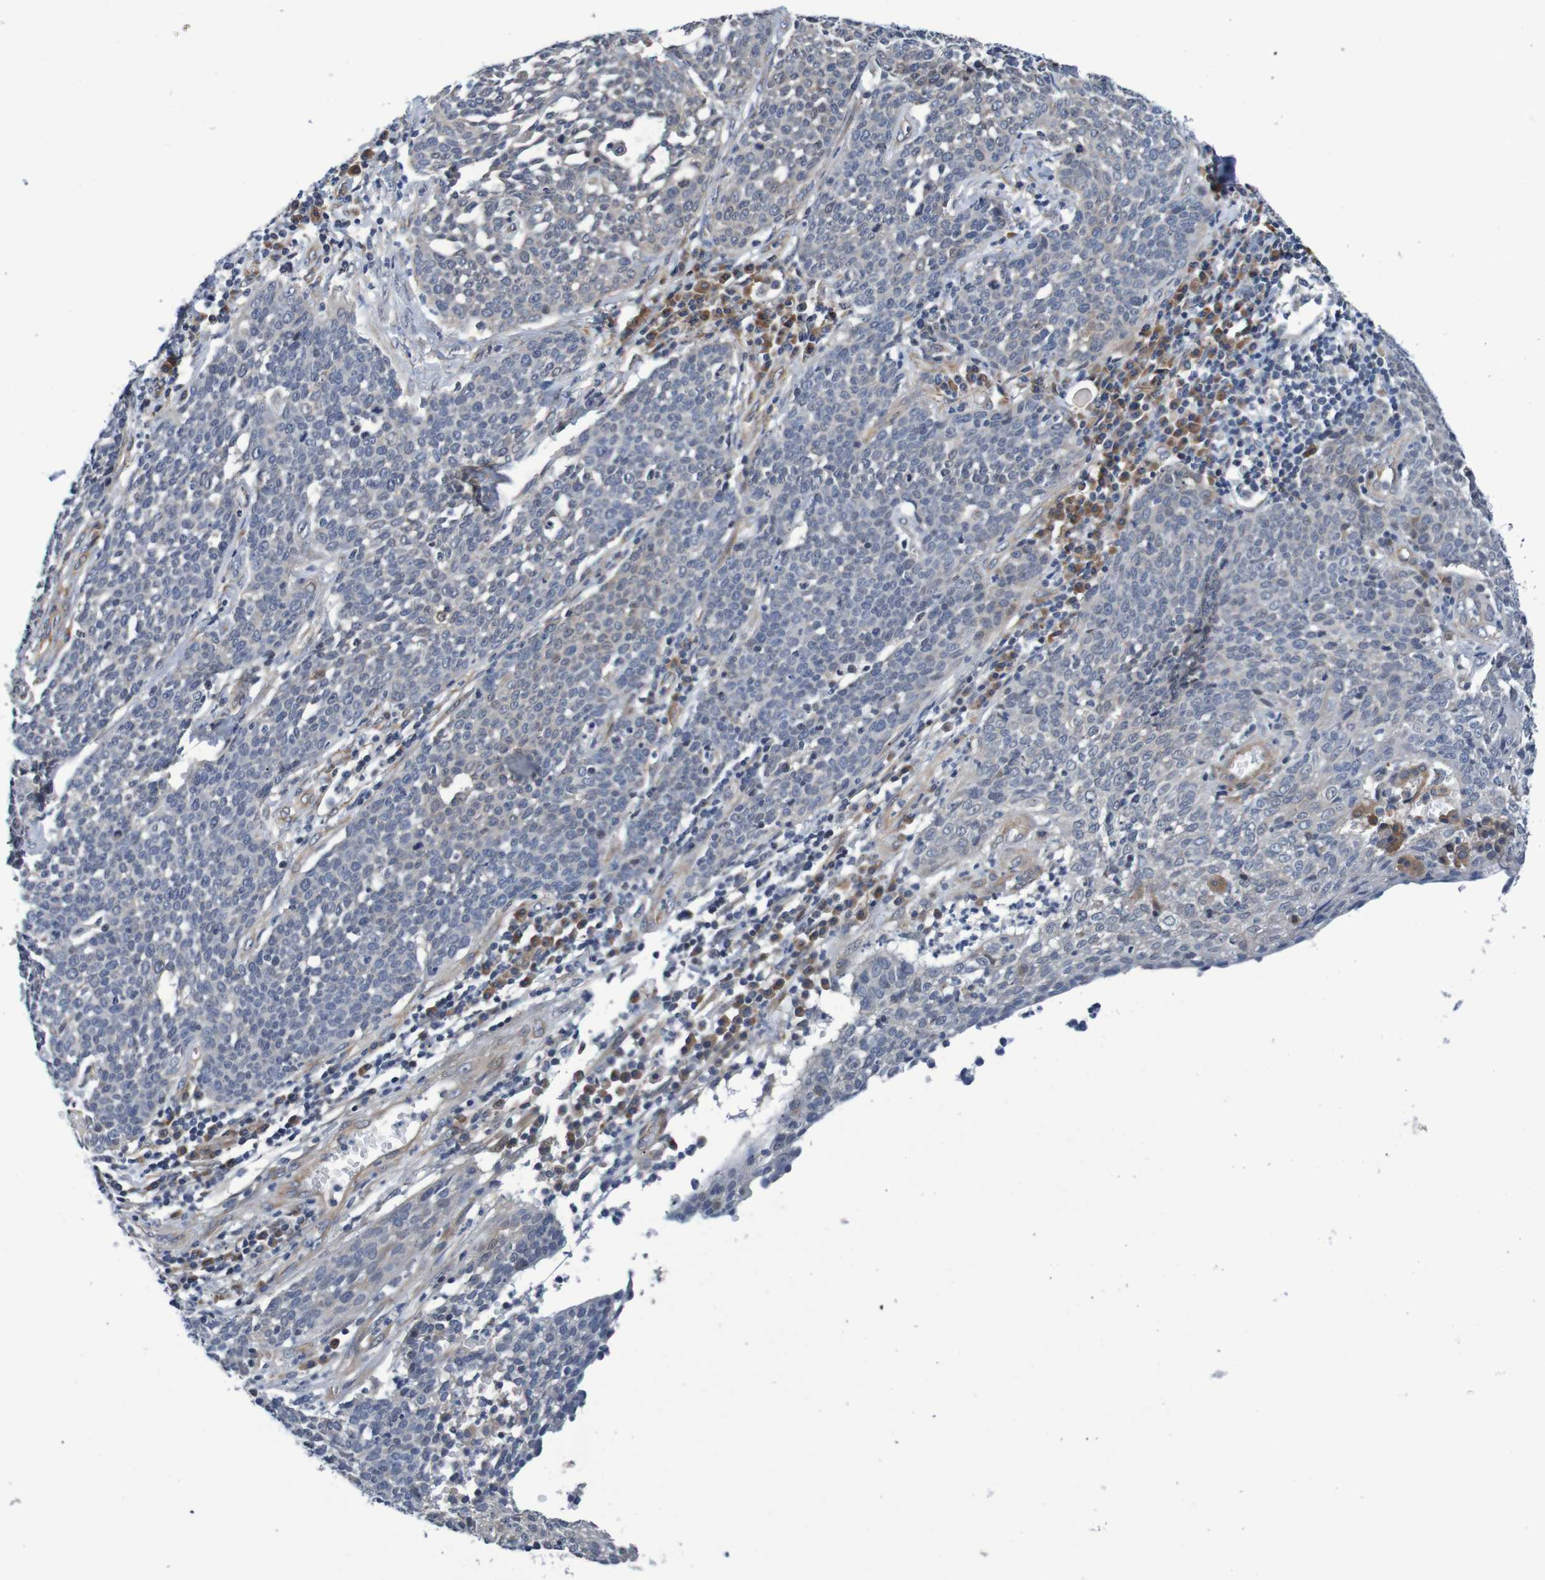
{"staining": {"intensity": "negative", "quantity": "none", "location": "none"}, "tissue": "cervical cancer", "cell_type": "Tumor cells", "image_type": "cancer", "snomed": [{"axis": "morphology", "description": "Squamous cell carcinoma, NOS"}, {"axis": "topography", "description": "Cervix"}], "caption": "IHC of human squamous cell carcinoma (cervical) reveals no positivity in tumor cells. (DAB immunohistochemistry with hematoxylin counter stain).", "gene": "CPED1", "patient": {"sex": "female", "age": 34}}